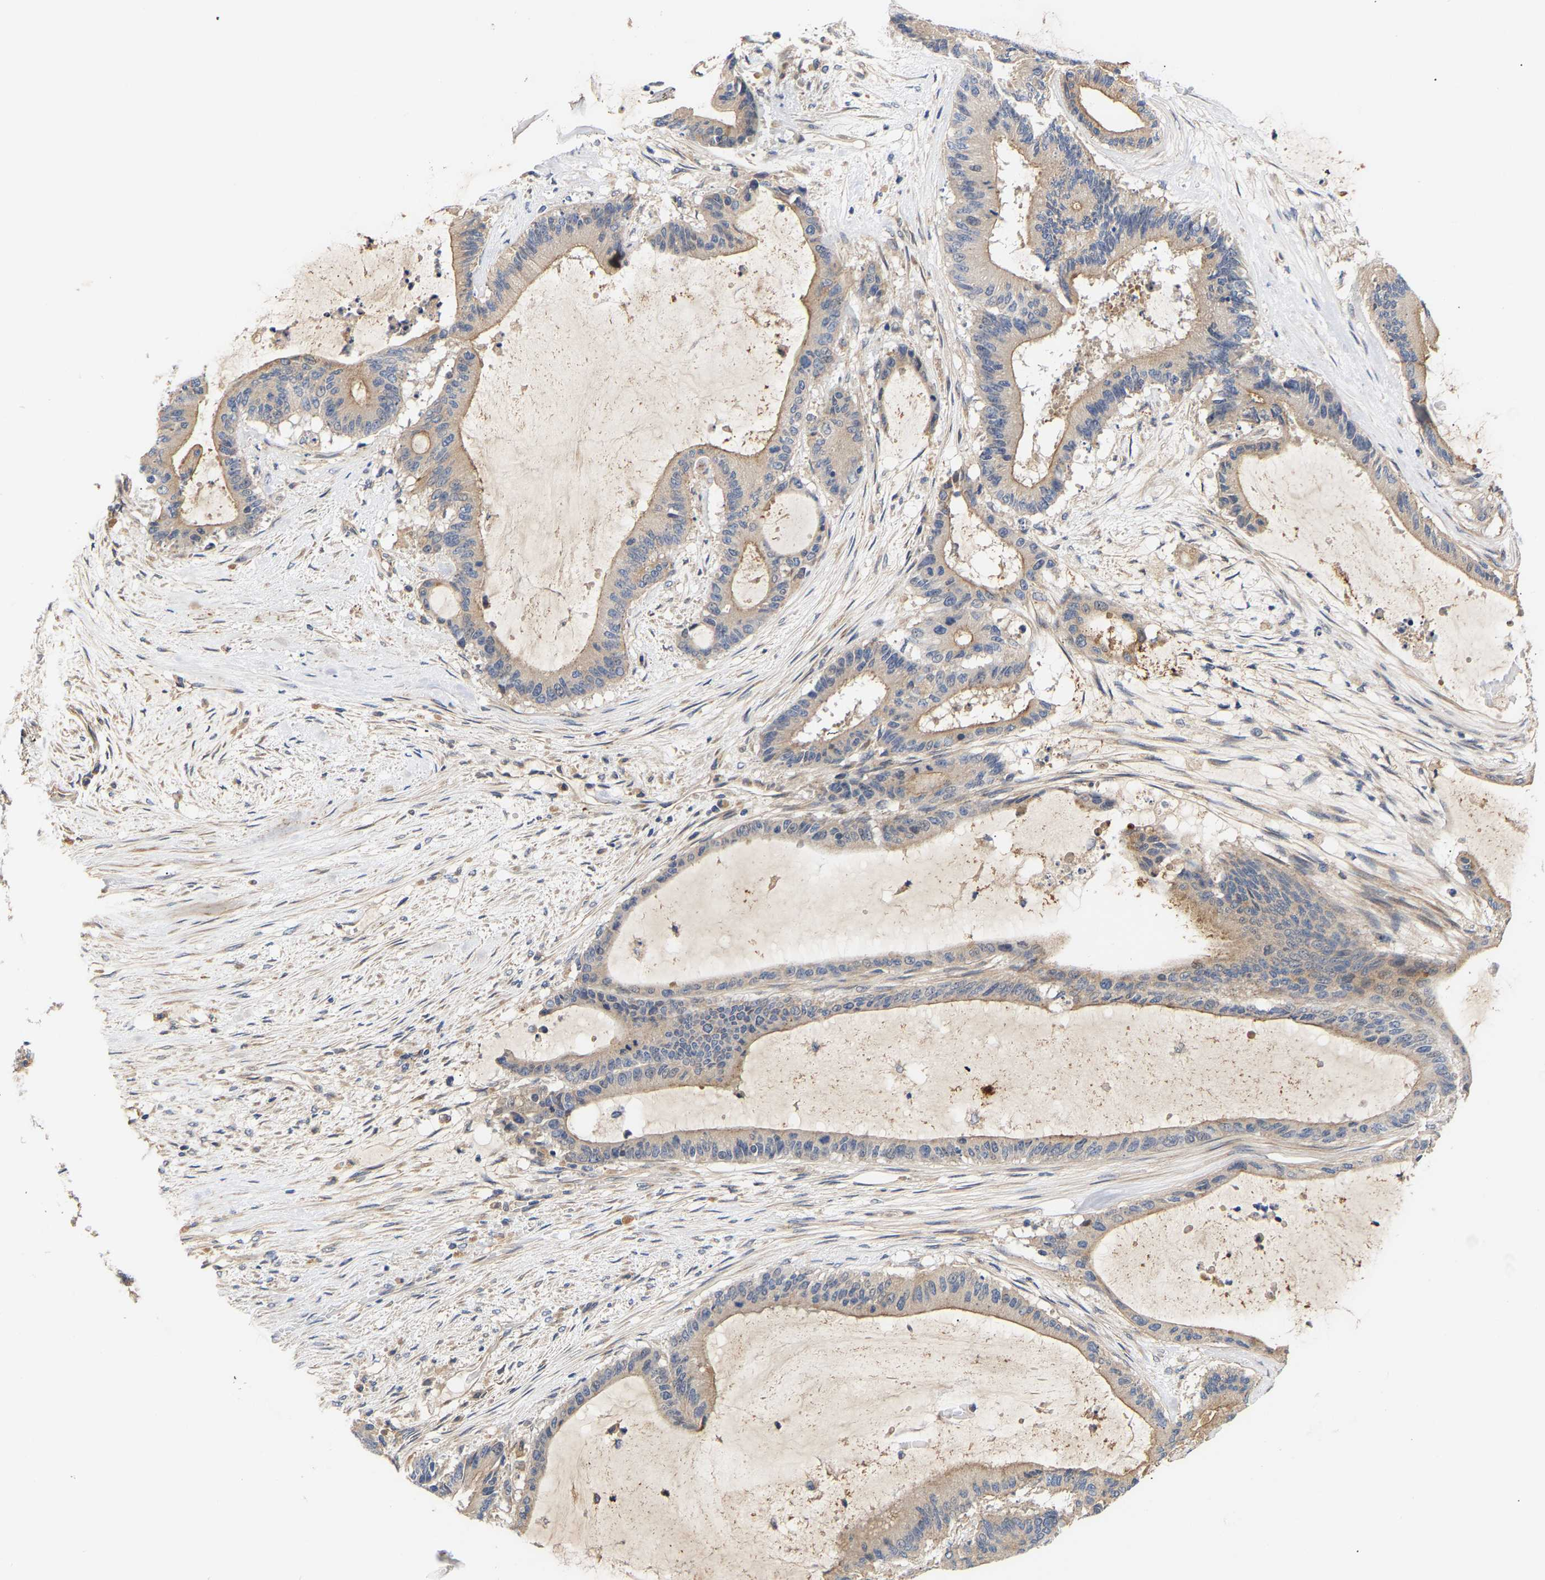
{"staining": {"intensity": "weak", "quantity": "25%-75%", "location": "cytoplasmic/membranous"}, "tissue": "liver cancer", "cell_type": "Tumor cells", "image_type": "cancer", "snomed": [{"axis": "morphology", "description": "Cholangiocarcinoma"}, {"axis": "topography", "description": "Liver"}], "caption": "An immunohistochemistry (IHC) micrograph of neoplastic tissue is shown. Protein staining in brown labels weak cytoplasmic/membranous positivity in liver cancer (cholangiocarcinoma) within tumor cells.", "gene": "KASH5", "patient": {"sex": "female", "age": 73}}